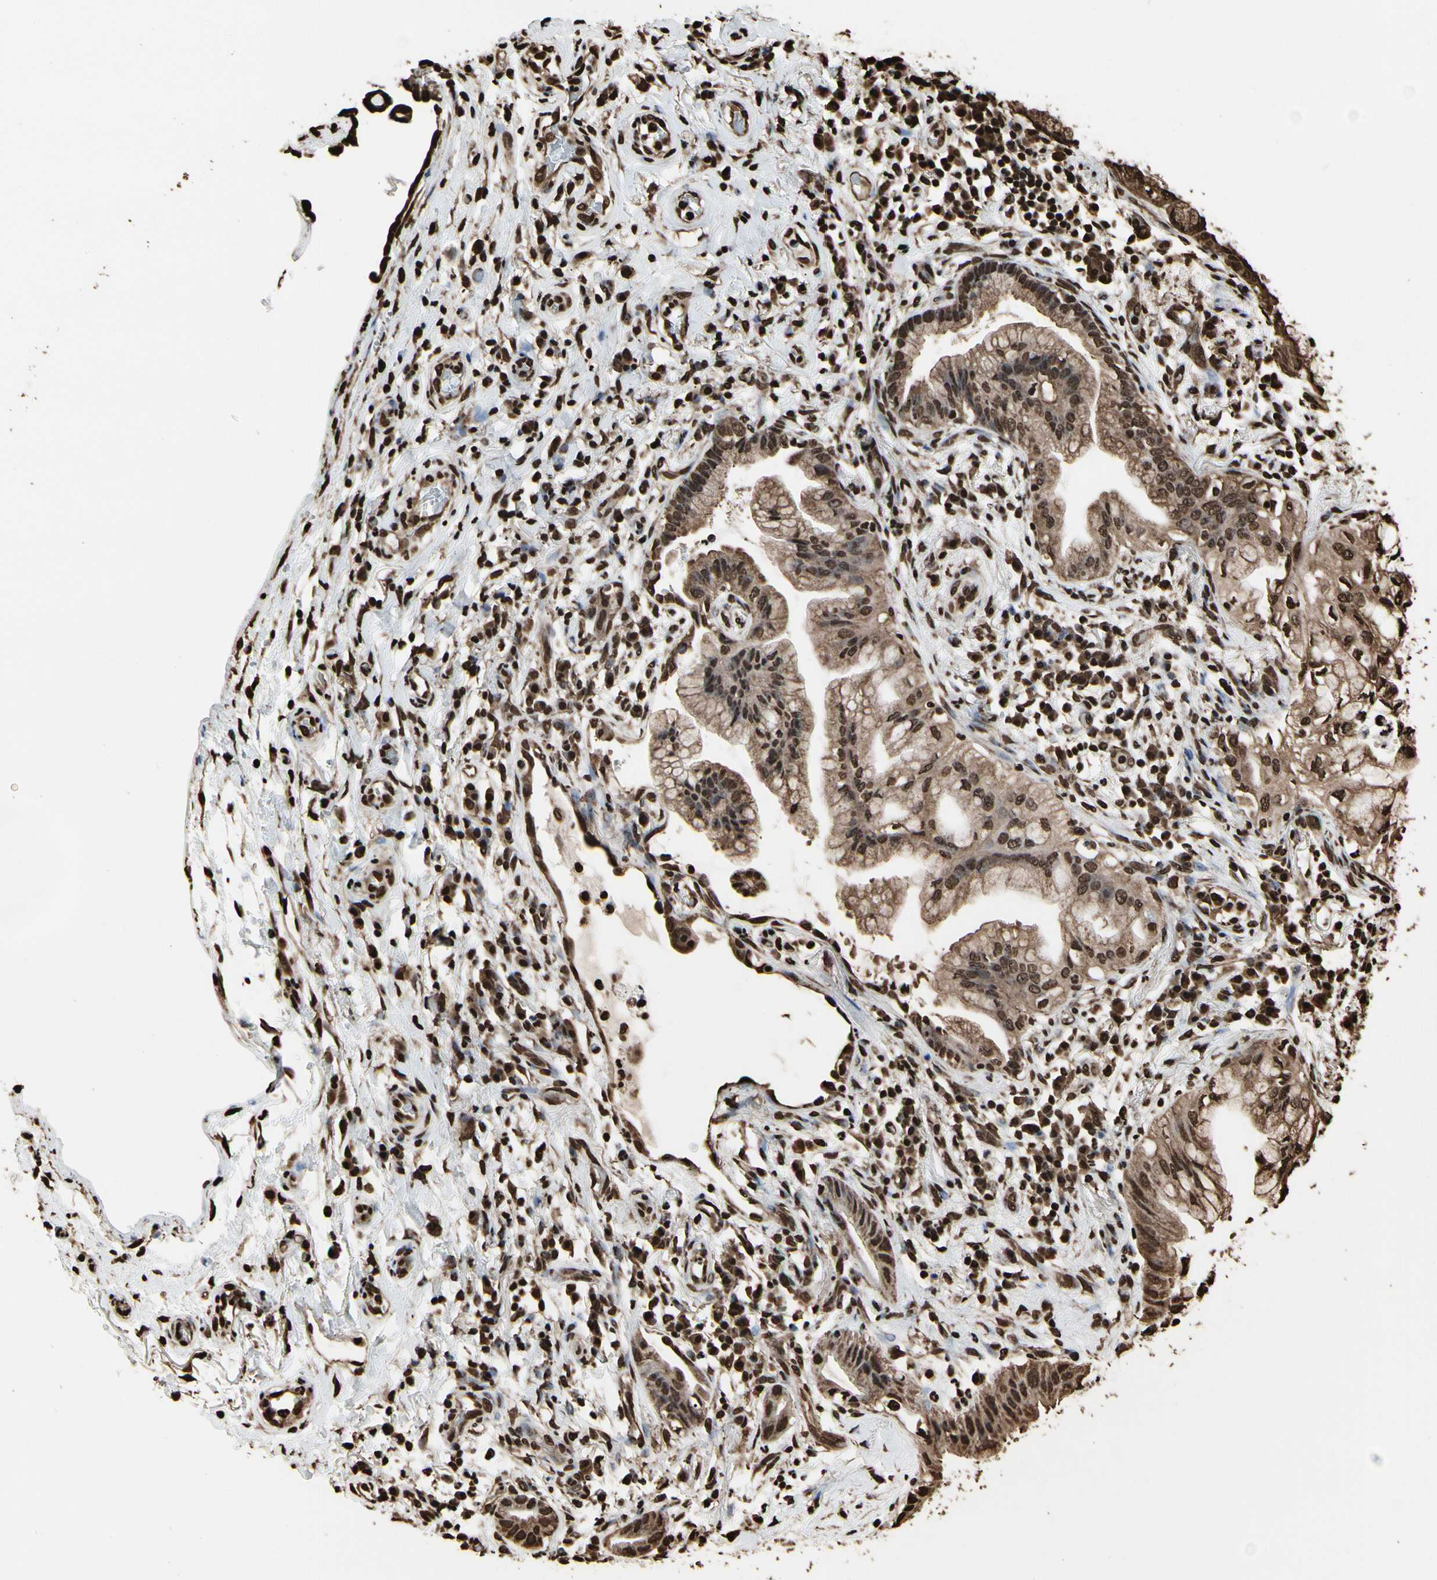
{"staining": {"intensity": "strong", "quantity": ">75%", "location": "cytoplasmic/membranous,nuclear"}, "tissue": "lung cancer", "cell_type": "Tumor cells", "image_type": "cancer", "snomed": [{"axis": "morphology", "description": "Adenocarcinoma, NOS"}, {"axis": "topography", "description": "Lung"}], "caption": "Human lung adenocarcinoma stained with a protein marker shows strong staining in tumor cells.", "gene": "HNRNPK", "patient": {"sex": "female", "age": 70}}